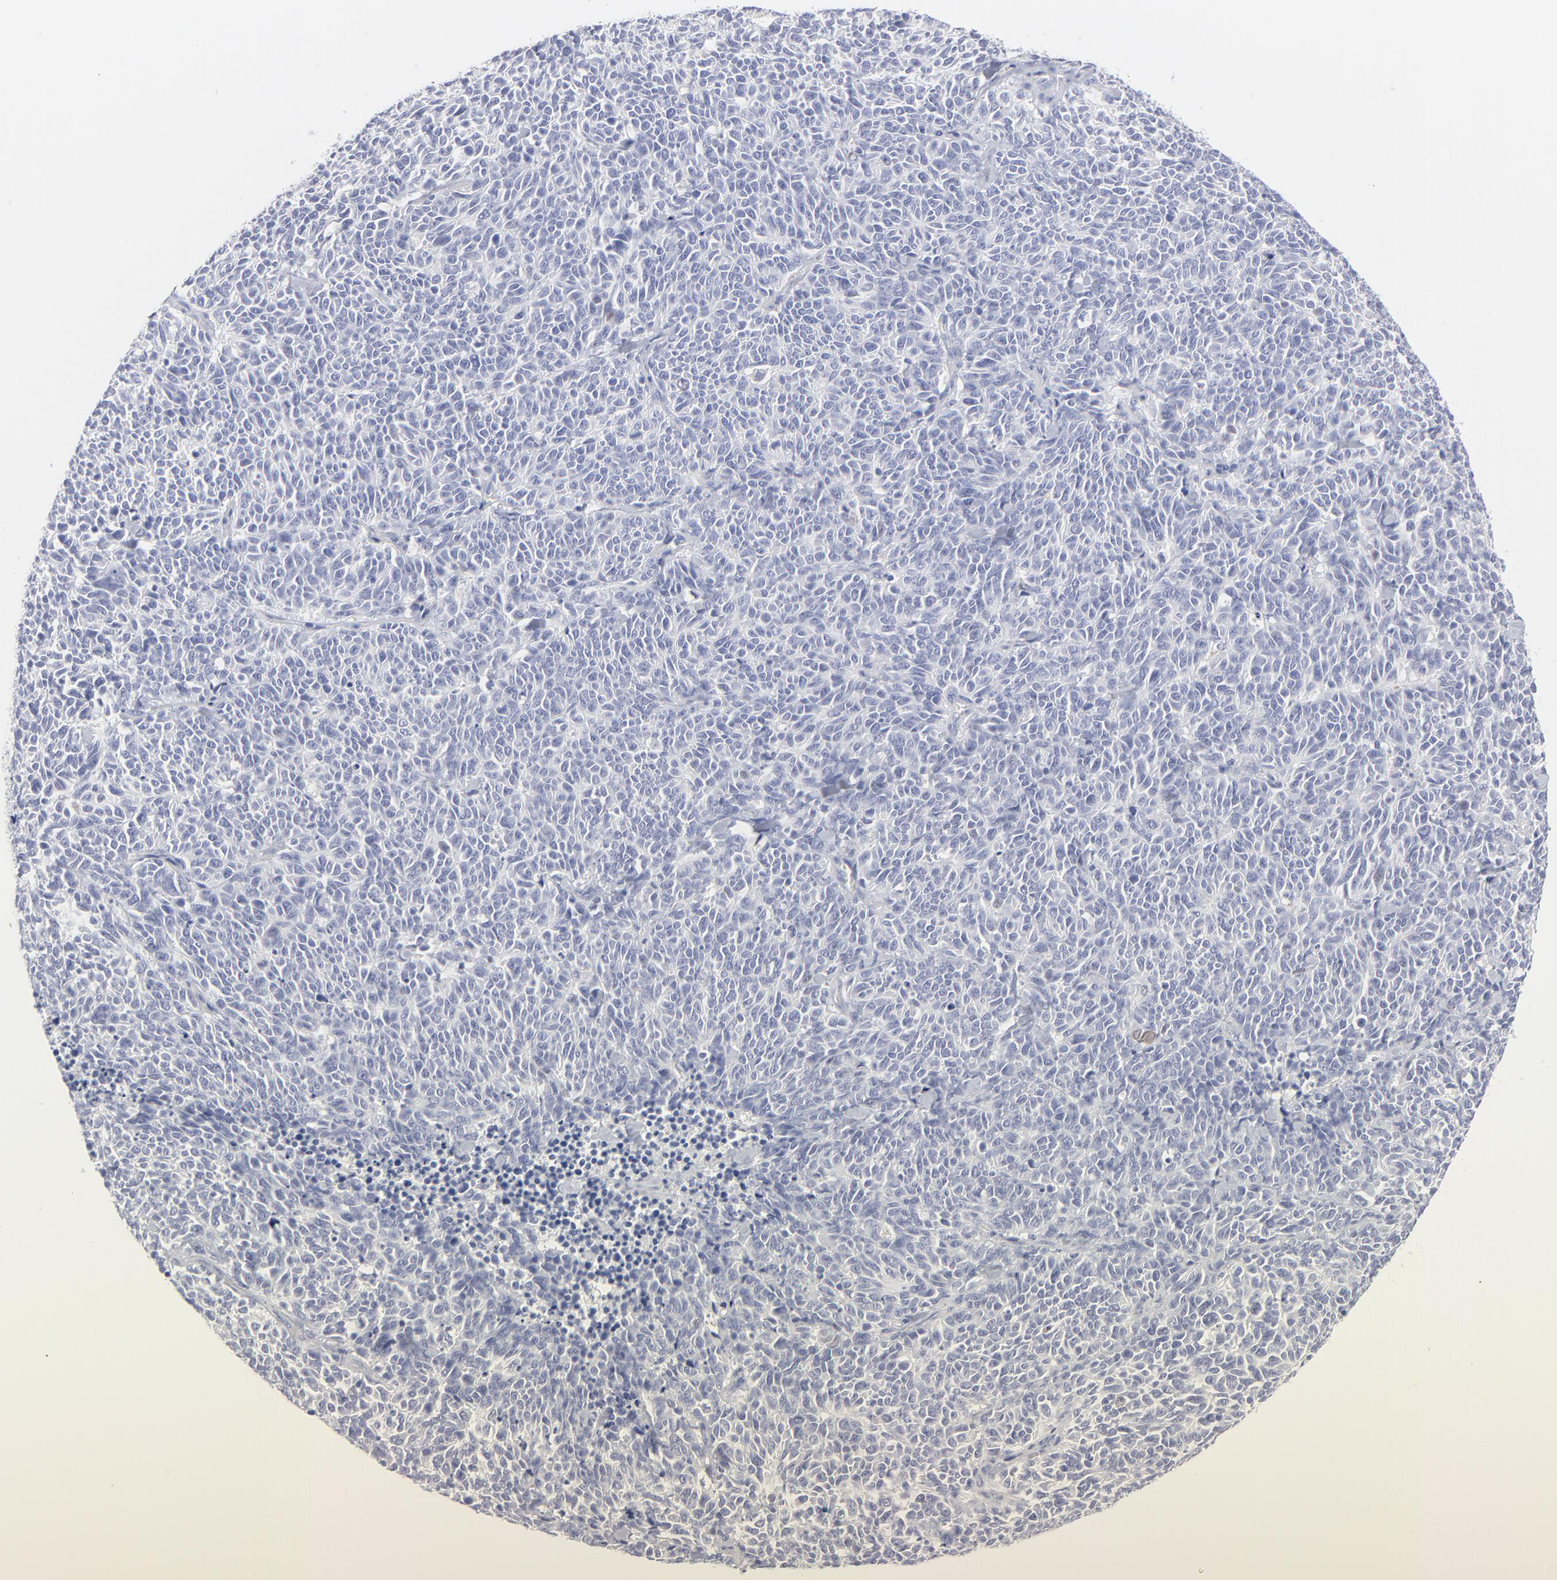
{"staining": {"intensity": "negative", "quantity": "none", "location": "none"}, "tissue": "lung cancer", "cell_type": "Tumor cells", "image_type": "cancer", "snomed": [{"axis": "morphology", "description": "Neoplasm, malignant, NOS"}, {"axis": "topography", "description": "Lung"}], "caption": "Tumor cells show no significant protein positivity in lung neoplasm (malignant).", "gene": "TST", "patient": {"sex": "female", "age": 58}}